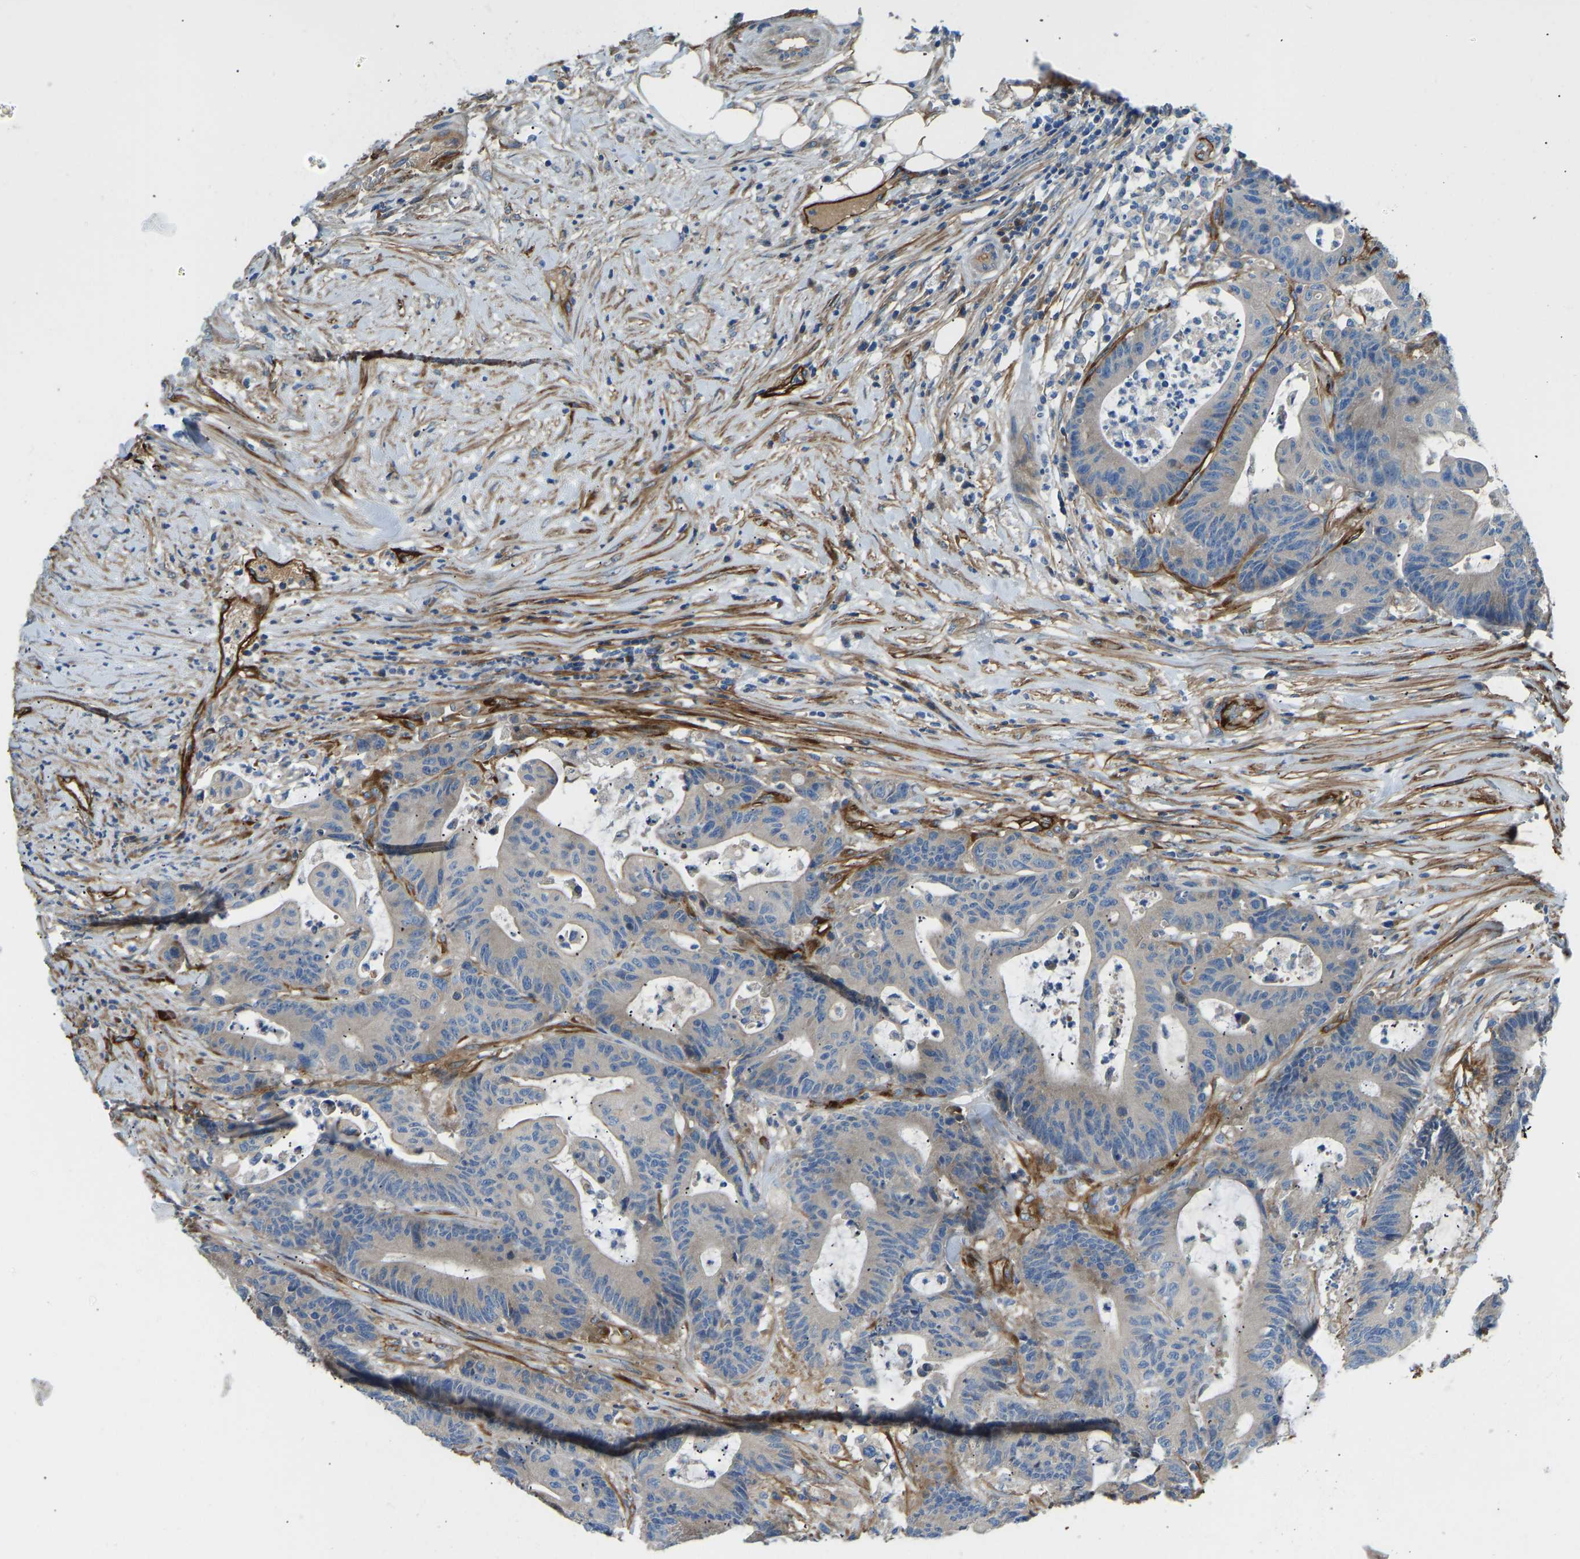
{"staining": {"intensity": "negative", "quantity": "none", "location": "none"}, "tissue": "colorectal cancer", "cell_type": "Tumor cells", "image_type": "cancer", "snomed": [{"axis": "morphology", "description": "Adenocarcinoma, NOS"}, {"axis": "topography", "description": "Colon"}], "caption": "Immunohistochemistry of human colorectal cancer reveals no positivity in tumor cells.", "gene": "COL15A1", "patient": {"sex": "female", "age": 84}}